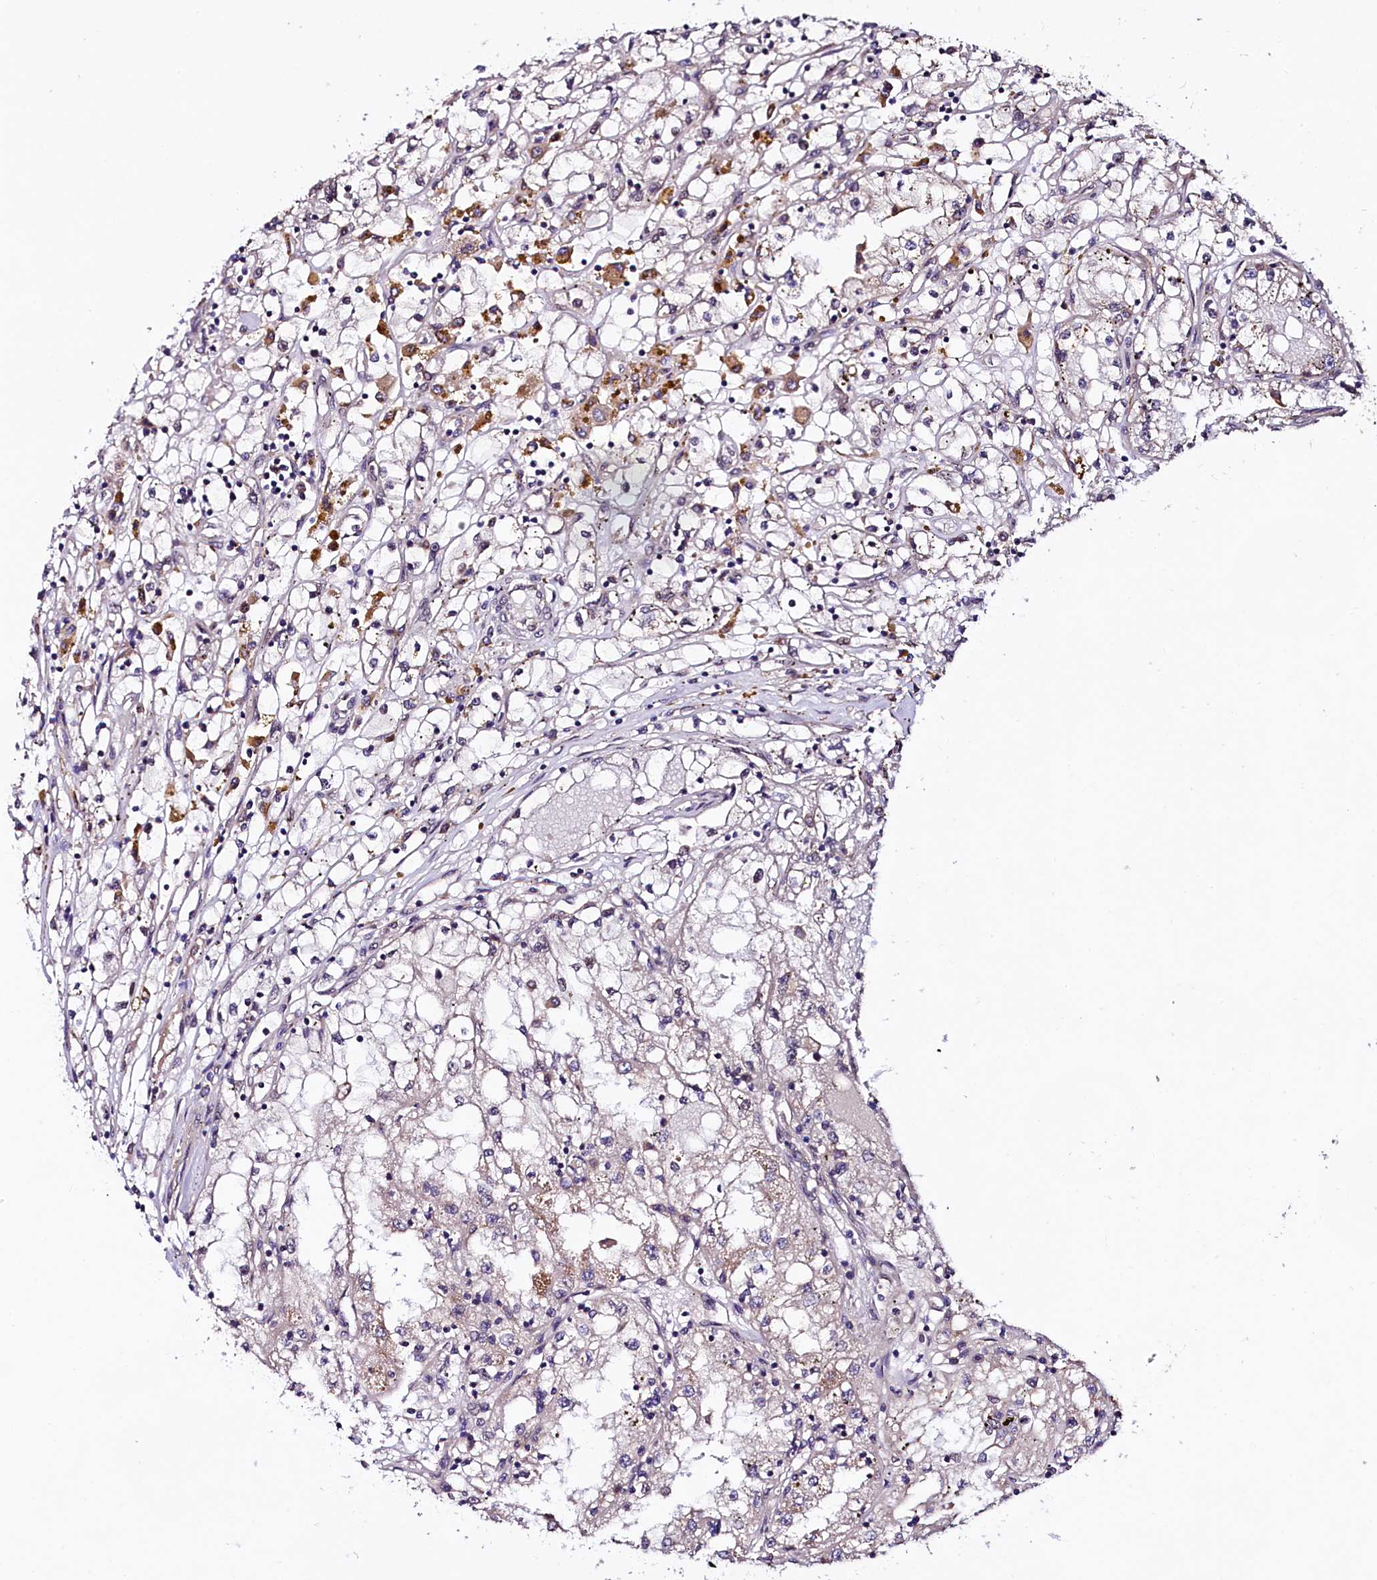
{"staining": {"intensity": "negative", "quantity": "none", "location": "none"}, "tissue": "renal cancer", "cell_type": "Tumor cells", "image_type": "cancer", "snomed": [{"axis": "morphology", "description": "Adenocarcinoma, NOS"}, {"axis": "topography", "description": "Kidney"}], "caption": "A photomicrograph of renal cancer stained for a protein displays no brown staining in tumor cells.", "gene": "VPS35", "patient": {"sex": "male", "age": 56}}